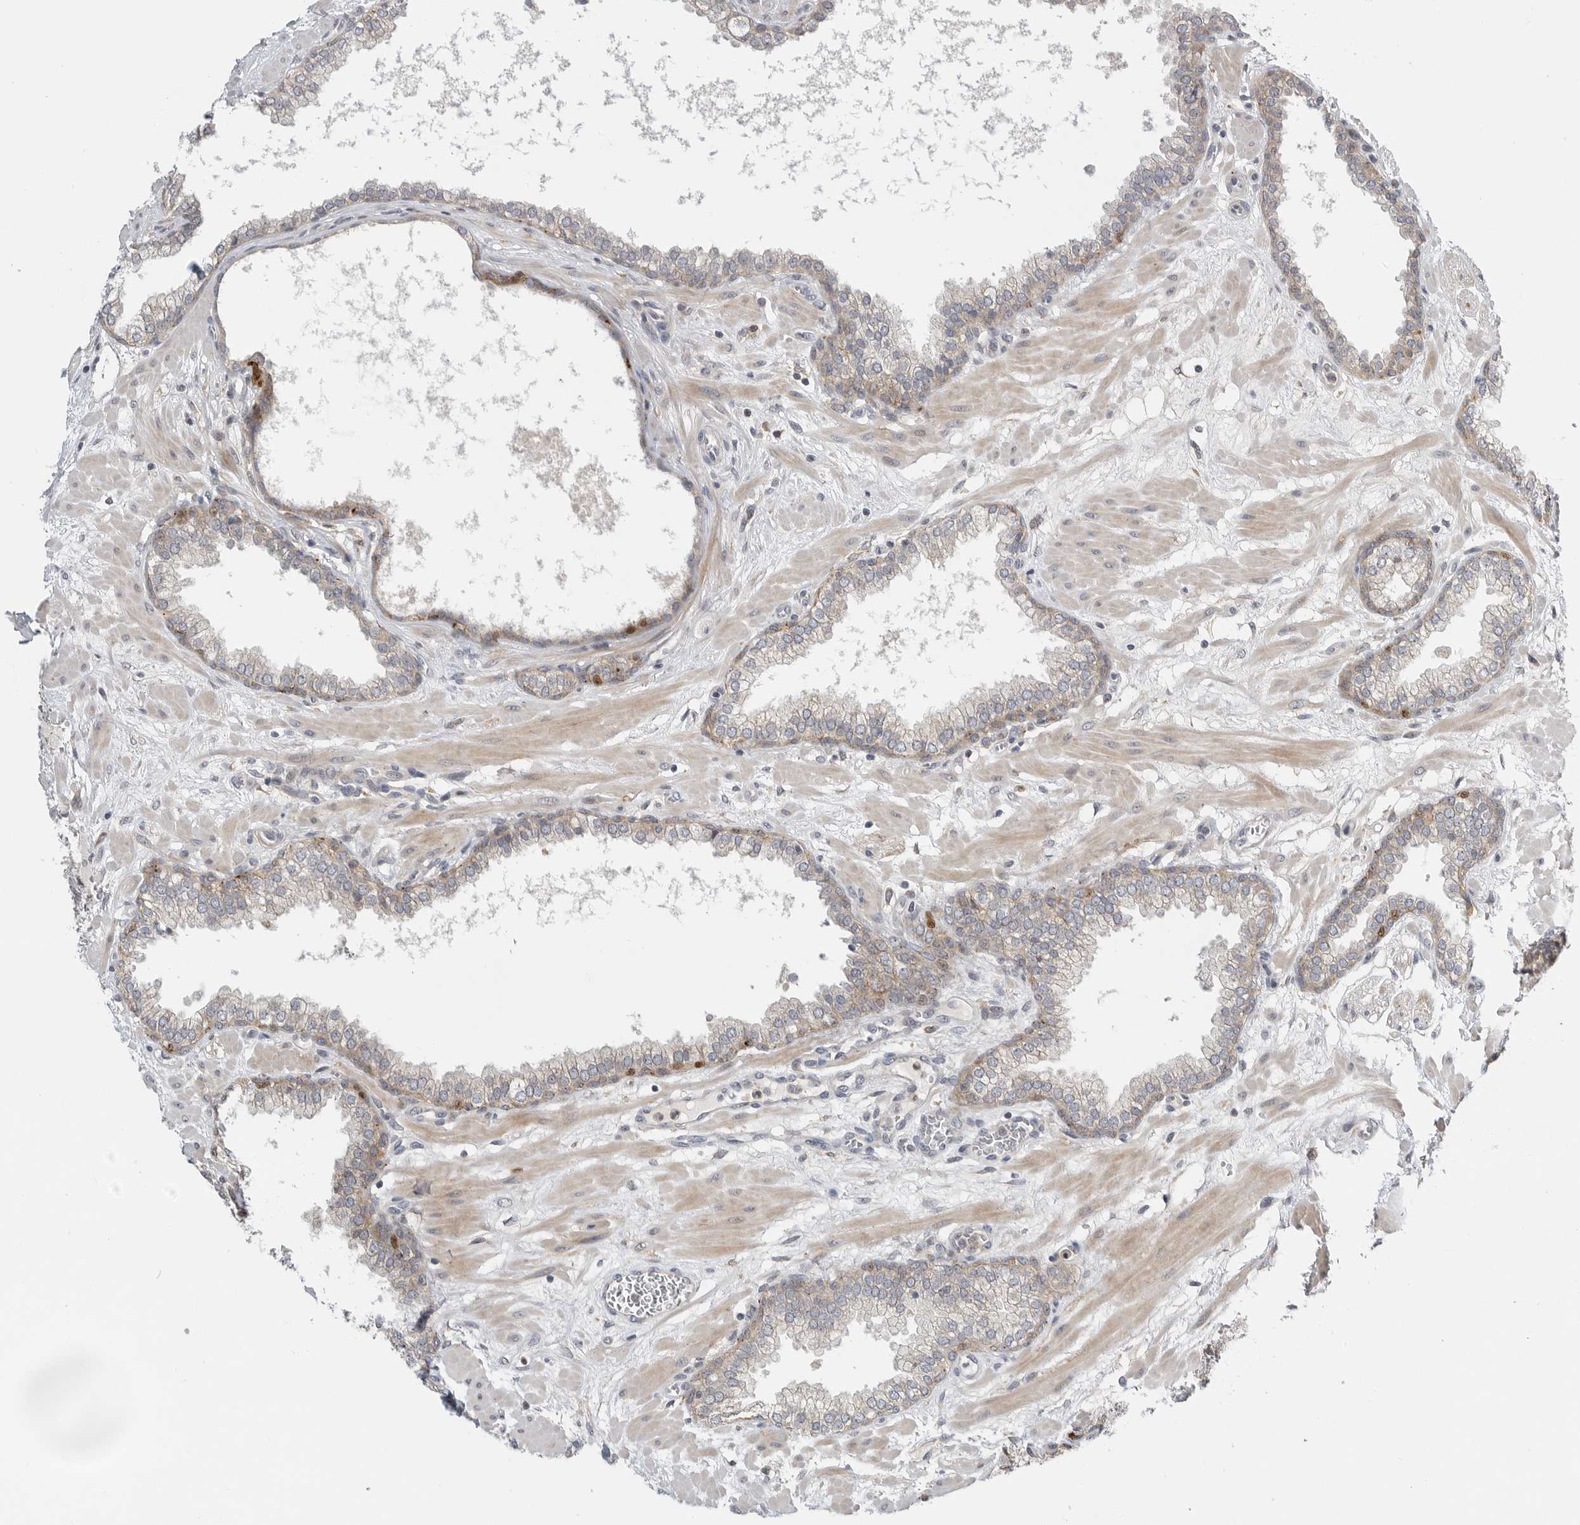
{"staining": {"intensity": "moderate", "quantity": "<25%", "location": "cytoplasmic/membranous"}, "tissue": "prostate", "cell_type": "Glandular cells", "image_type": "normal", "snomed": [{"axis": "morphology", "description": "Normal tissue, NOS"}, {"axis": "morphology", "description": "Urothelial carcinoma, Low grade"}, {"axis": "topography", "description": "Urinary bladder"}, {"axis": "topography", "description": "Prostate"}], "caption": "An immunohistochemistry histopathology image of benign tissue is shown. Protein staining in brown labels moderate cytoplasmic/membranous positivity in prostate within glandular cells. (Stains: DAB in brown, nuclei in blue, Microscopy: brightfield microscopy at high magnification).", "gene": "CSNK1G3", "patient": {"sex": "male", "age": 60}}